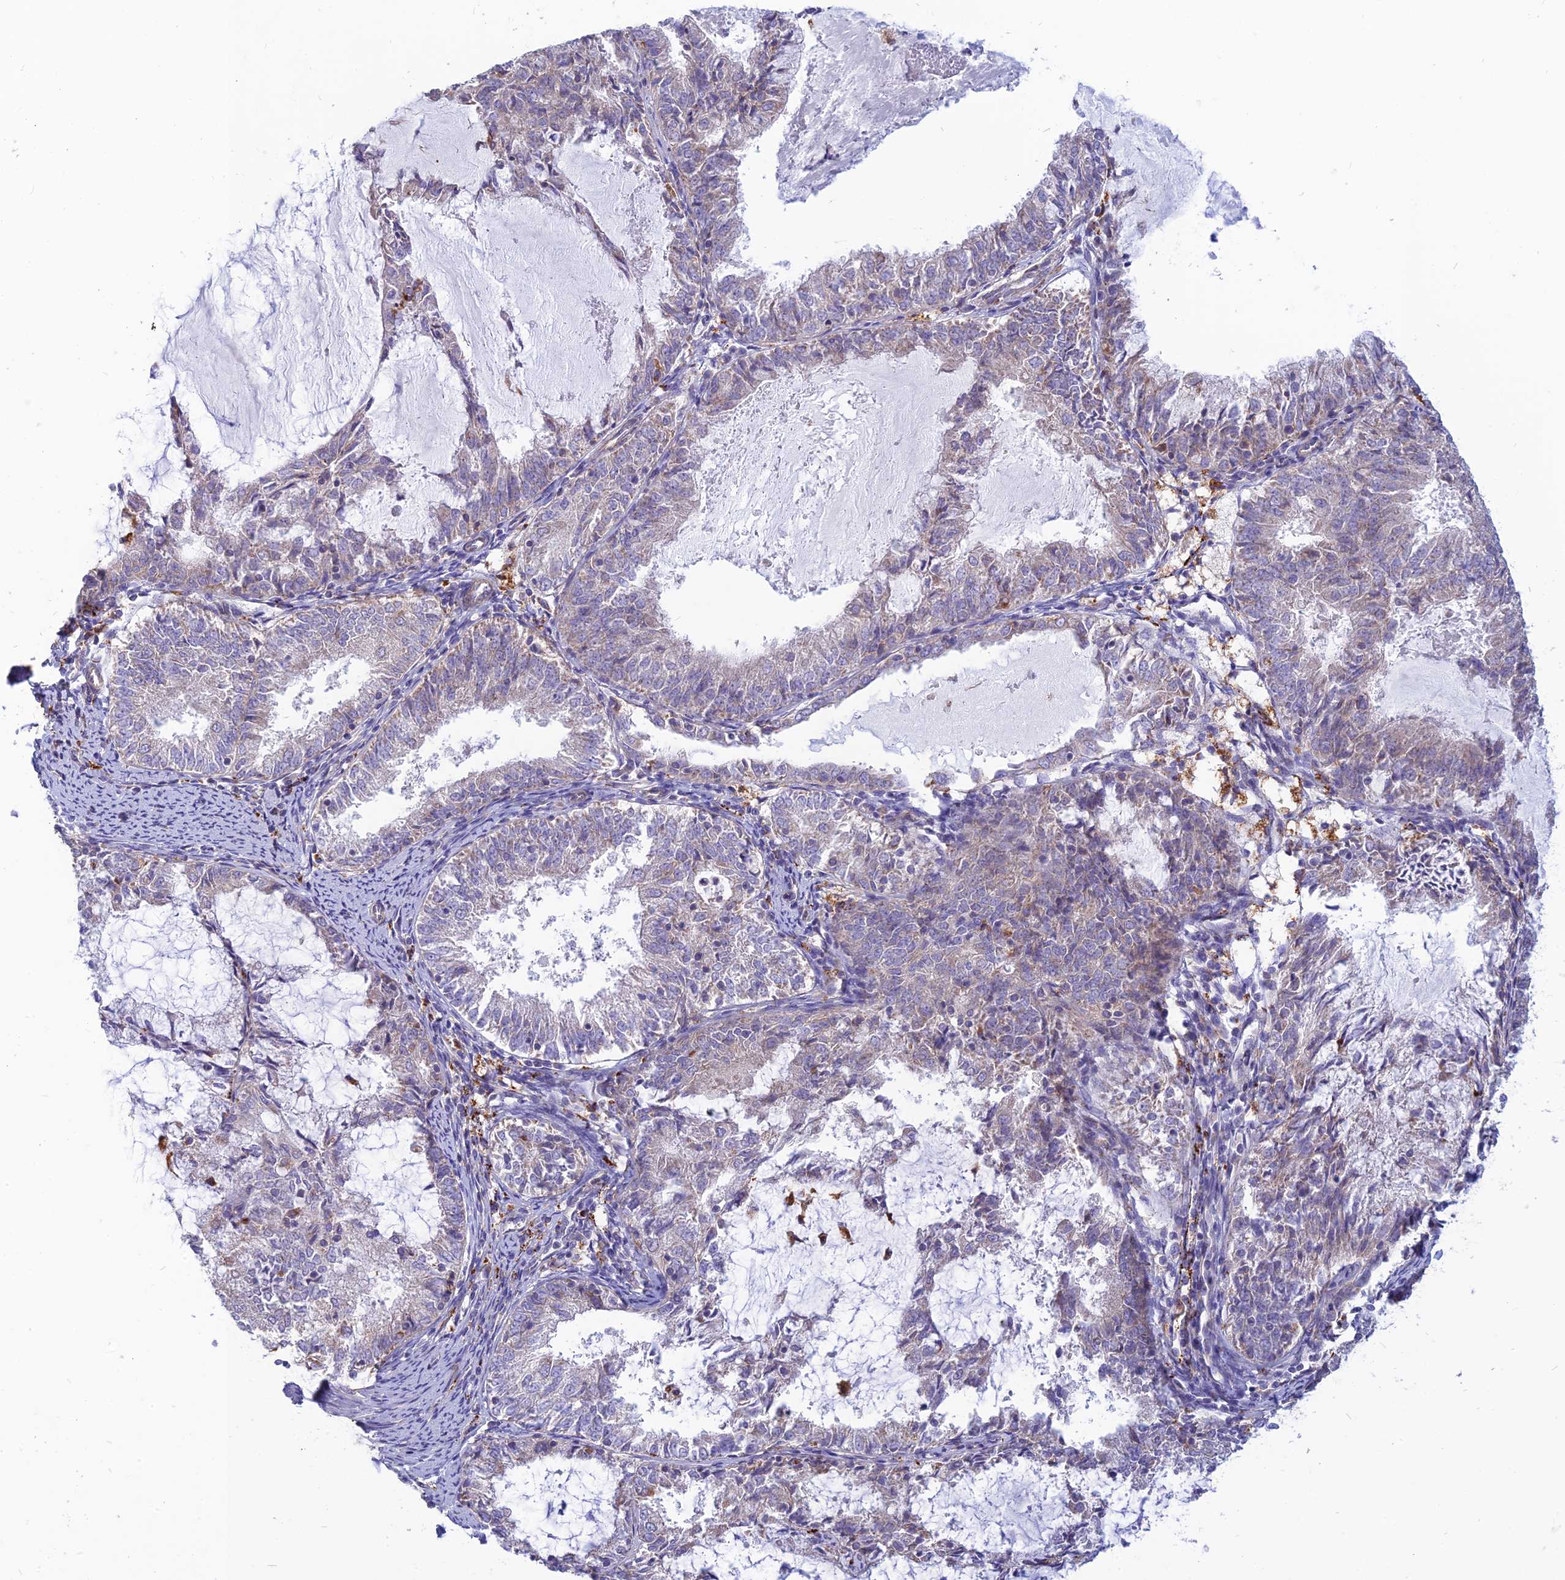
{"staining": {"intensity": "negative", "quantity": "none", "location": "none"}, "tissue": "endometrial cancer", "cell_type": "Tumor cells", "image_type": "cancer", "snomed": [{"axis": "morphology", "description": "Adenocarcinoma, NOS"}, {"axis": "topography", "description": "Endometrium"}], "caption": "This micrograph is of endometrial adenocarcinoma stained with immunohistochemistry (IHC) to label a protein in brown with the nuclei are counter-stained blue. There is no staining in tumor cells.", "gene": "PHKA2", "patient": {"sex": "female", "age": 57}}